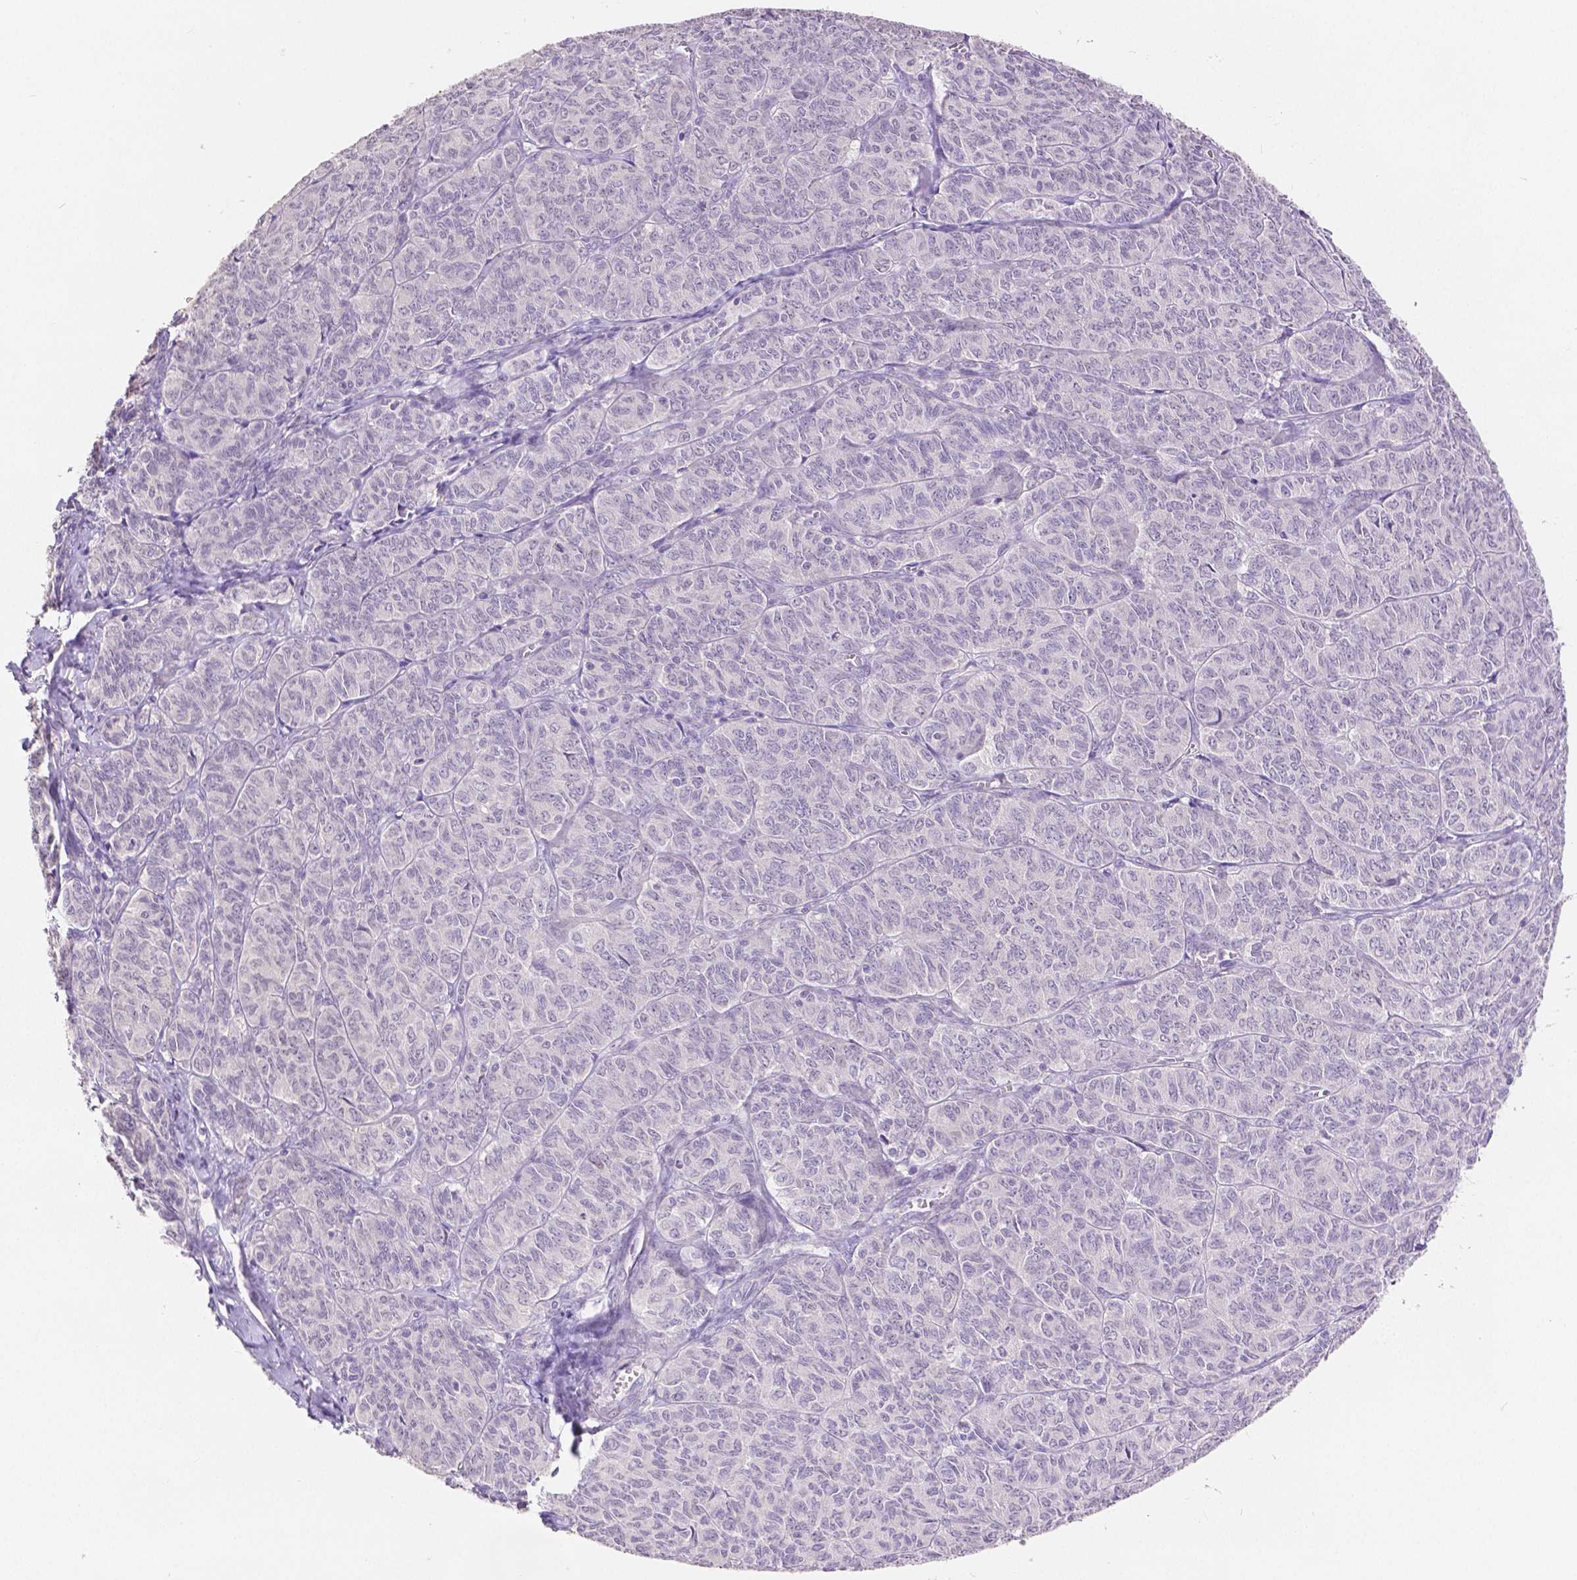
{"staining": {"intensity": "moderate", "quantity": "<25%", "location": "nuclear"}, "tissue": "ovarian cancer", "cell_type": "Tumor cells", "image_type": "cancer", "snomed": [{"axis": "morphology", "description": "Carcinoma, endometroid"}, {"axis": "topography", "description": "Ovary"}], "caption": "Immunohistochemical staining of ovarian cancer (endometroid carcinoma) shows low levels of moderate nuclear expression in about <25% of tumor cells.", "gene": "HNF1B", "patient": {"sex": "female", "age": 80}}